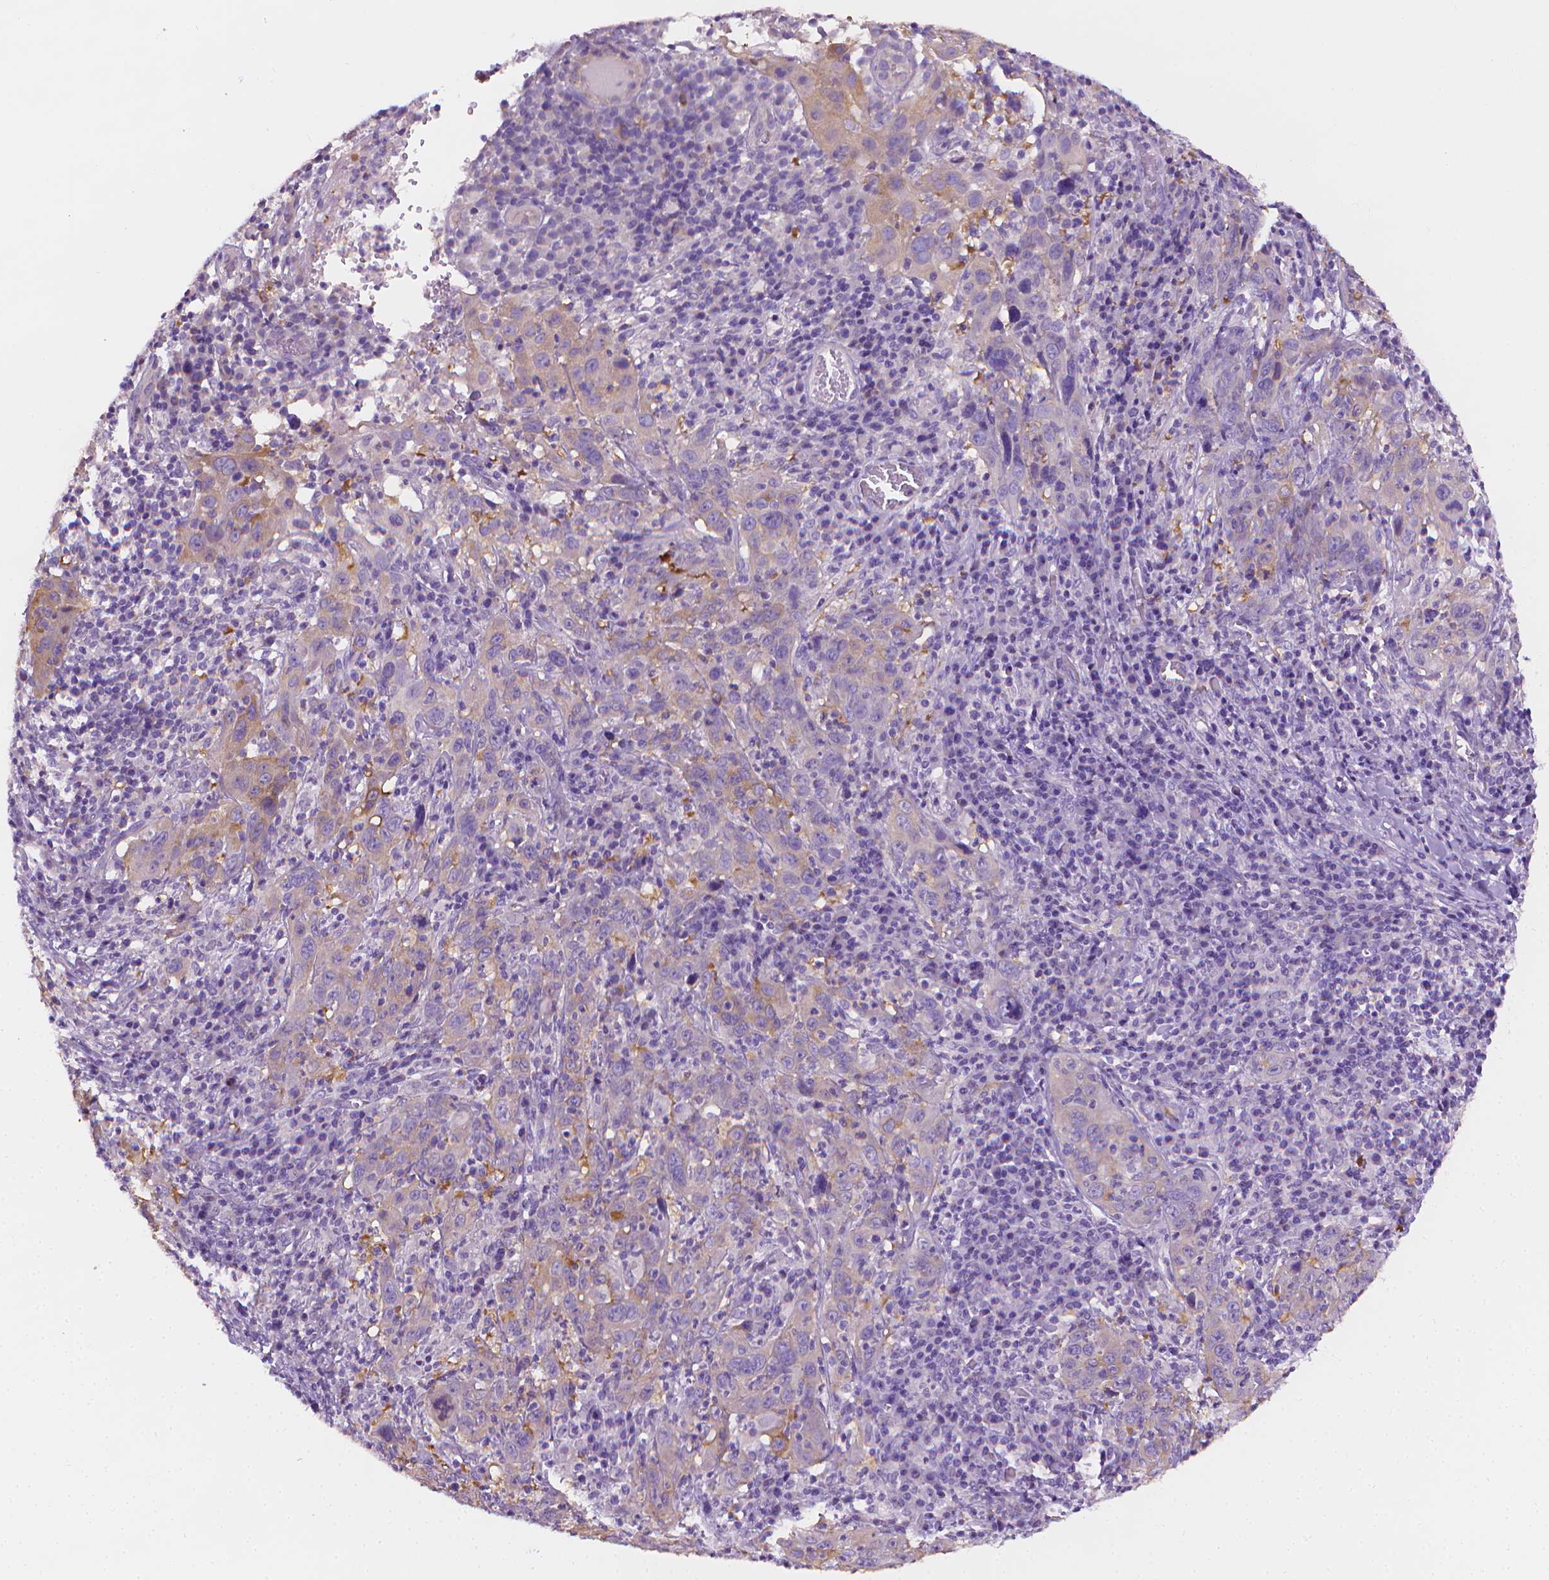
{"staining": {"intensity": "weak", "quantity": "25%-75%", "location": "cytoplasmic/membranous"}, "tissue": "cervical cancer", "cell_type": "Tumor cells", "image_type": "cancer", "snomed": [{"axis": "morphology", "description": "Squamous cell carcinoma, NOS"}, {"axis": "topography", "description": "Cervix"}], "caption": "Brown immunohistochemical staining in human cervical cancer exhibits weak cytoplasmic/membranous expression in approximately 25%-75% of tumor cells.", "gene": "FASN", "patient": {"sex": "female", "age": 46}}